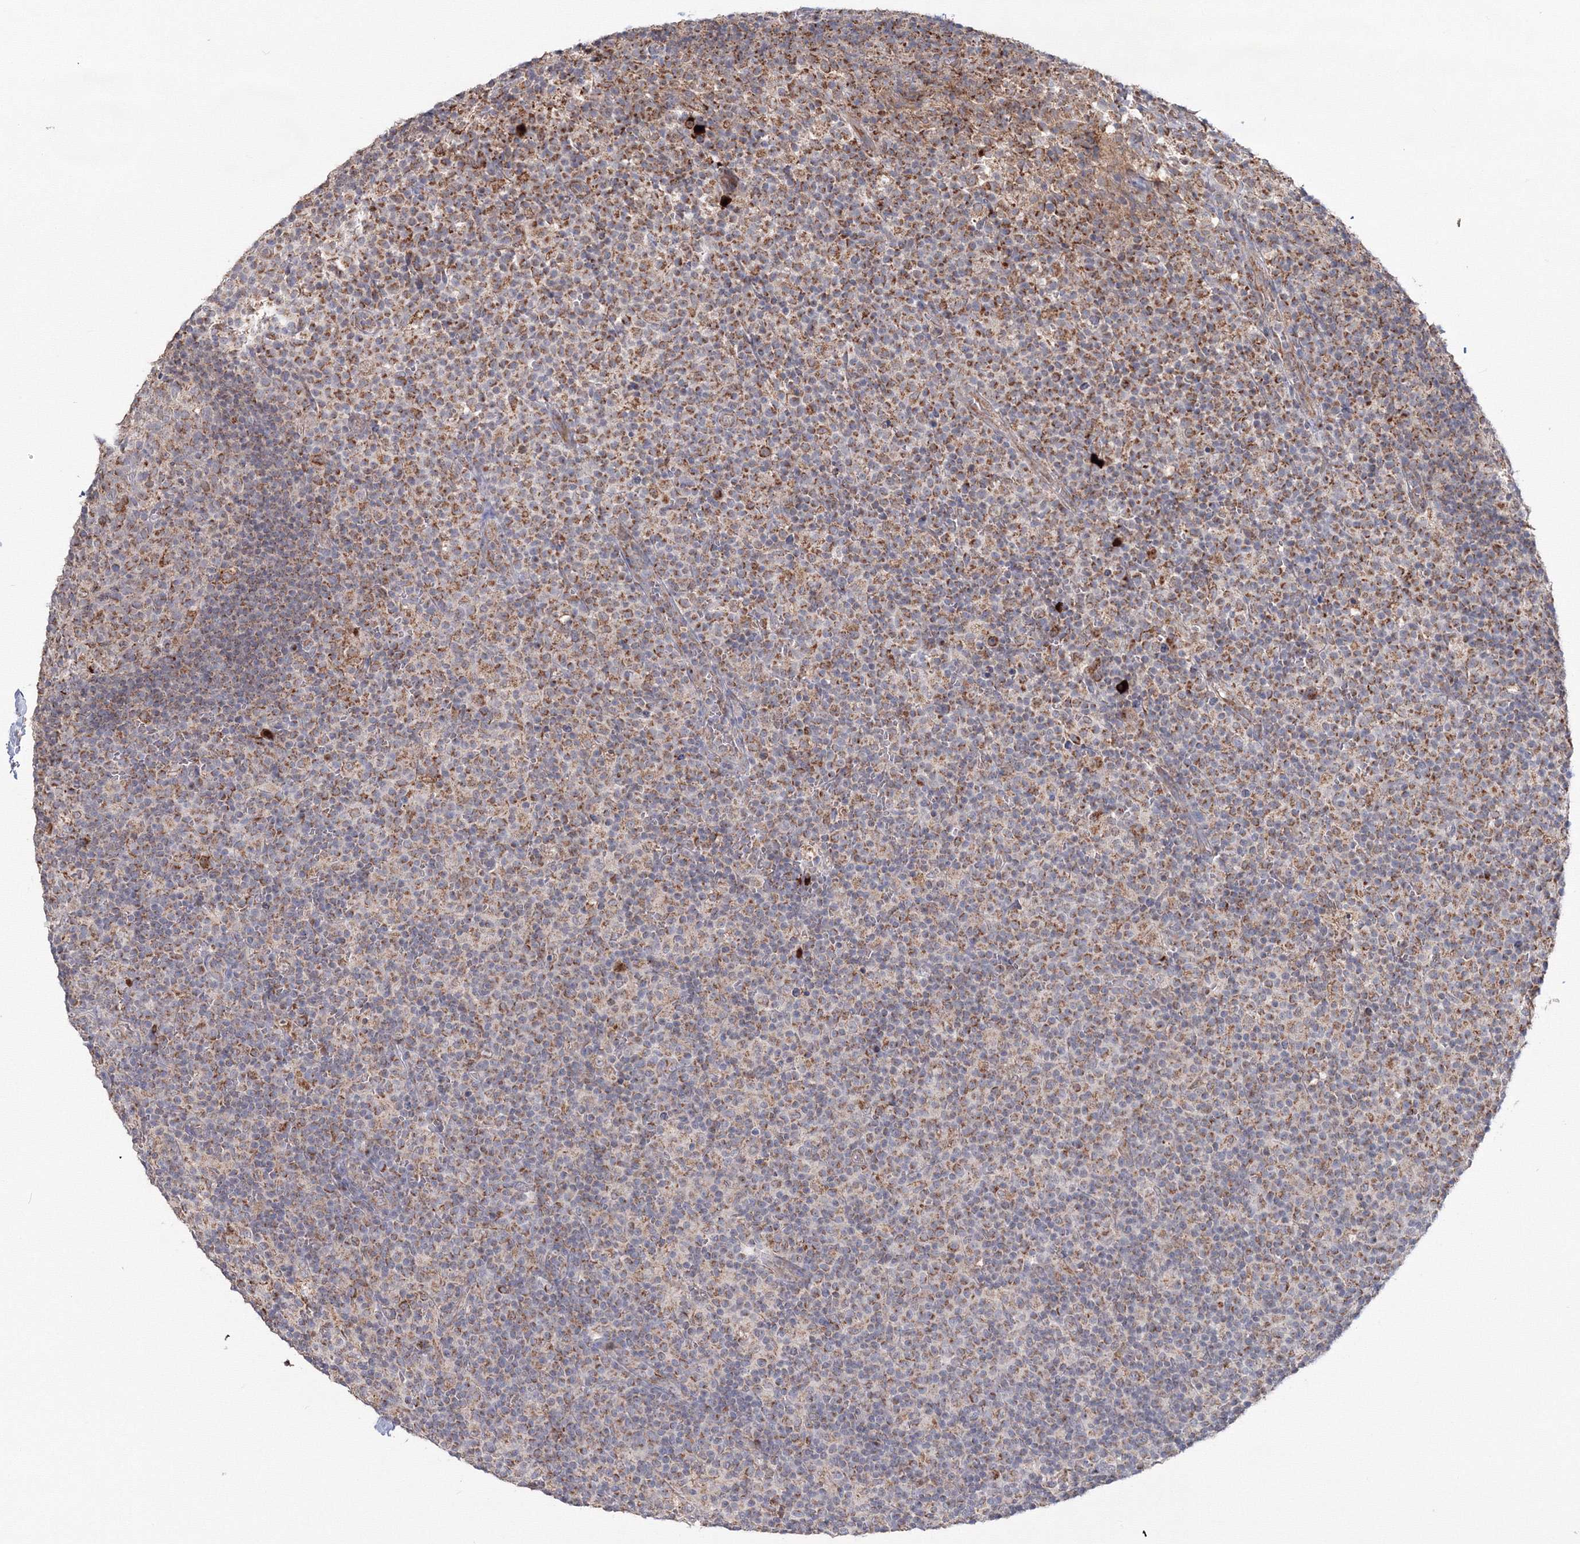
{"staining": {"intensity": "moderate", "quantity": "<25%", "location": "cytoplasmic/membranous"}, "tissue": "lymph node", "cell_type": "Germinal center cells", "image_type": "normal", "snomed": [{"axis": "morphology", "description": "Normal tissue, NOS"}, {"axis": "morphology", "description": "Inflammation, NOS"}, {"axis": "topography", "description": "Lymph node"}], "caption": "DAB (3,3'-diaminobenzidine) immunohistochemical staining of benign lymph node shows moderate cytoplasmic/membranous protein expression in approximately <25% of germinal center cells.", "gene": "PEX13", "patient": {"sex": "male", "age": 55}}